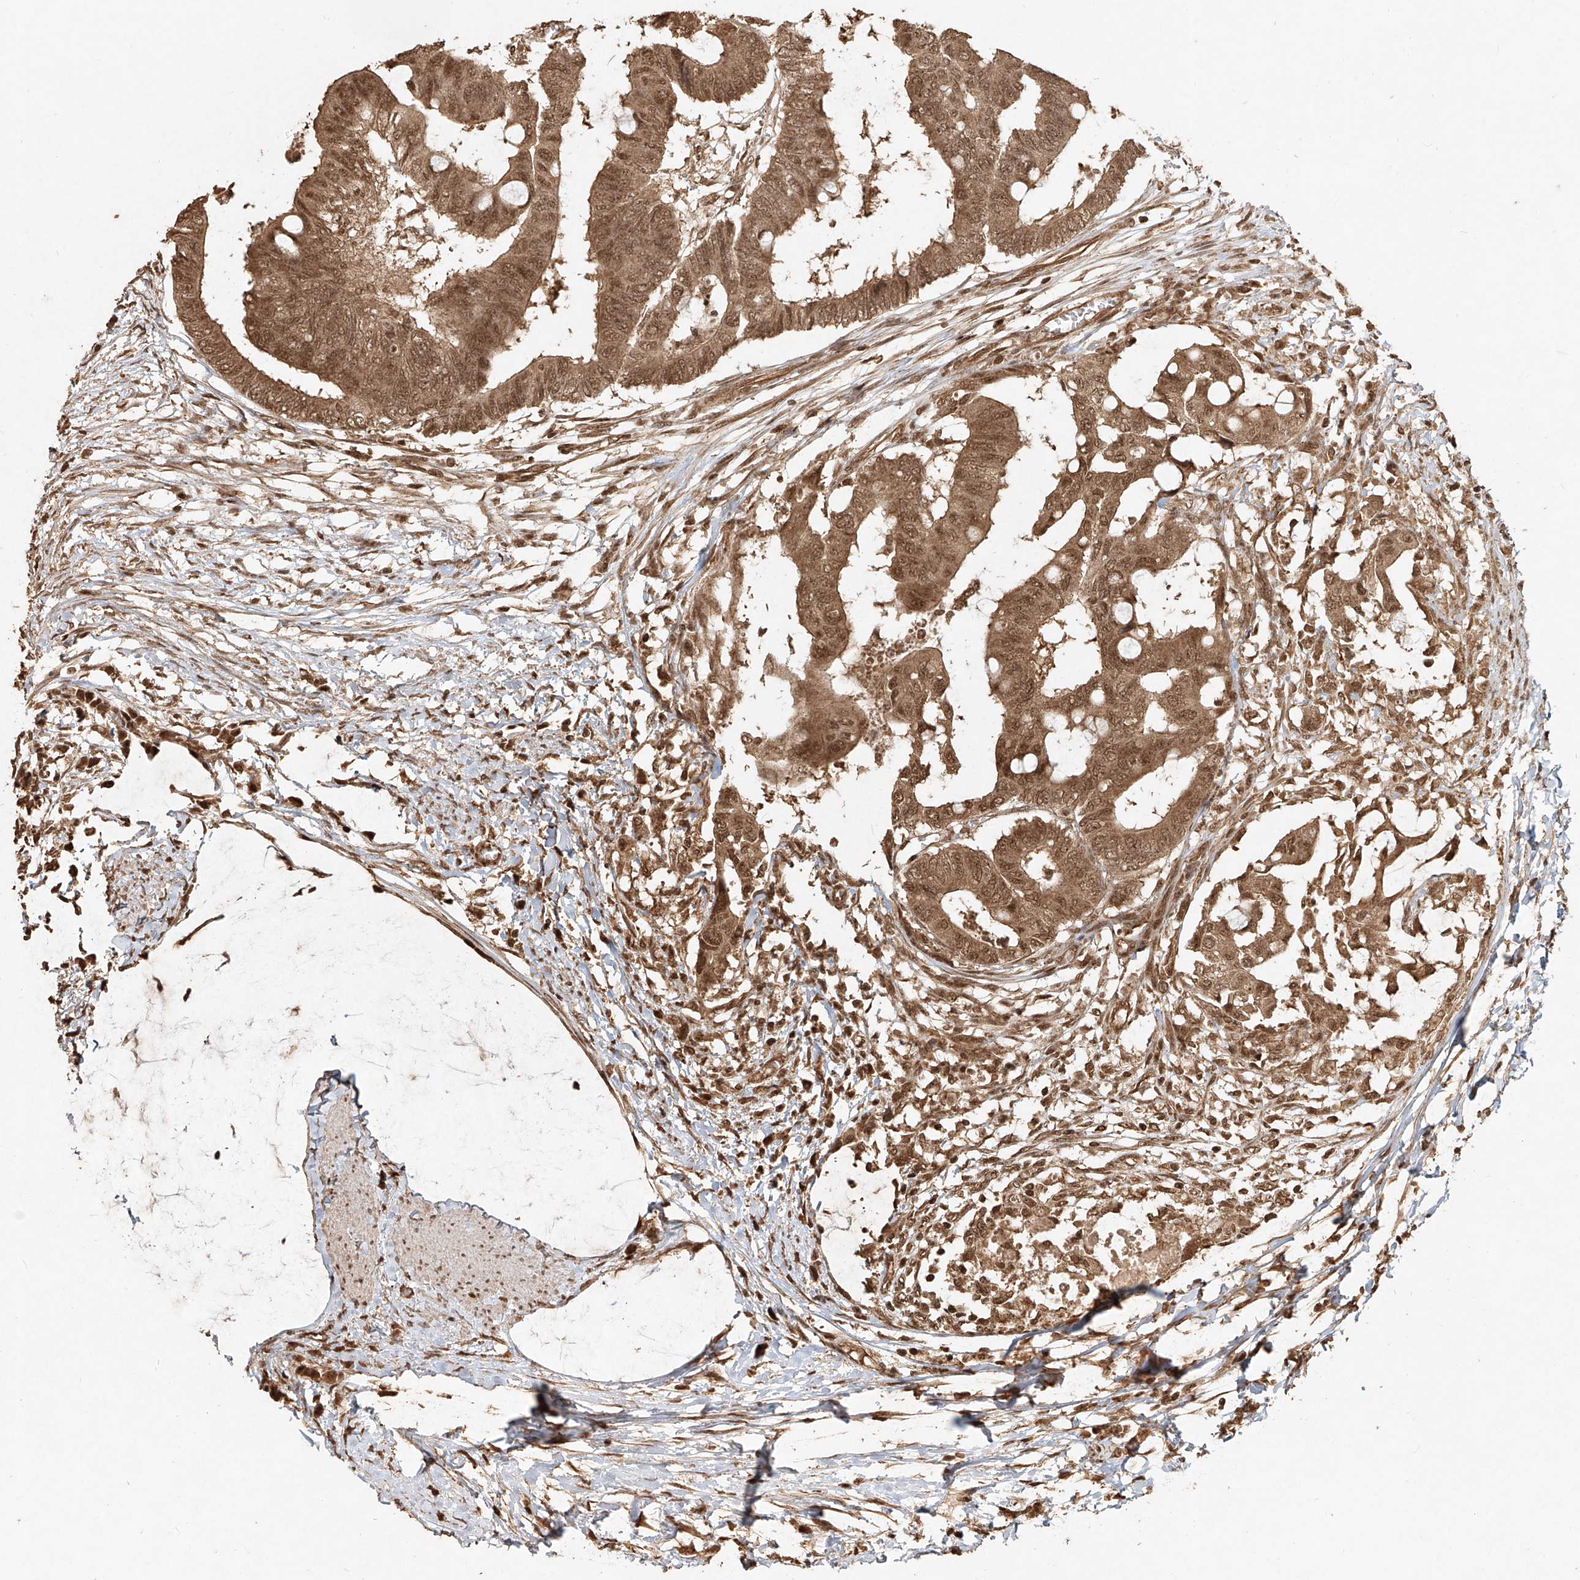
{"staining": {"intensity": "moderate", "quantity": ">75%", "location": "cytoplasmic/membranous,nuclear"}, "tissue": "colorectal cancer", "cell_type": "Tumor cells", "image_type": "cancer", "snomed": [{"axis": "morphology", "description": "Normal tissue, NOS"}, {"axis": "morphology", "description": "Adenocarcinoma, NOS"}, {"axis": "topography", "description": "Rectum"}, {"axis": "topography", "description": "Peripheral nerve tissue"}], "caption": "This image exhibits immunohistochemistry (IHC) staining of human adenocarcinoma (colorectal), with medium moderate cytoplasmic/membranous and nuclear expression in approximately >75% of tumor cells.", "gene": "UBE2K", "patient": {"sex": "male", "age": 92}}